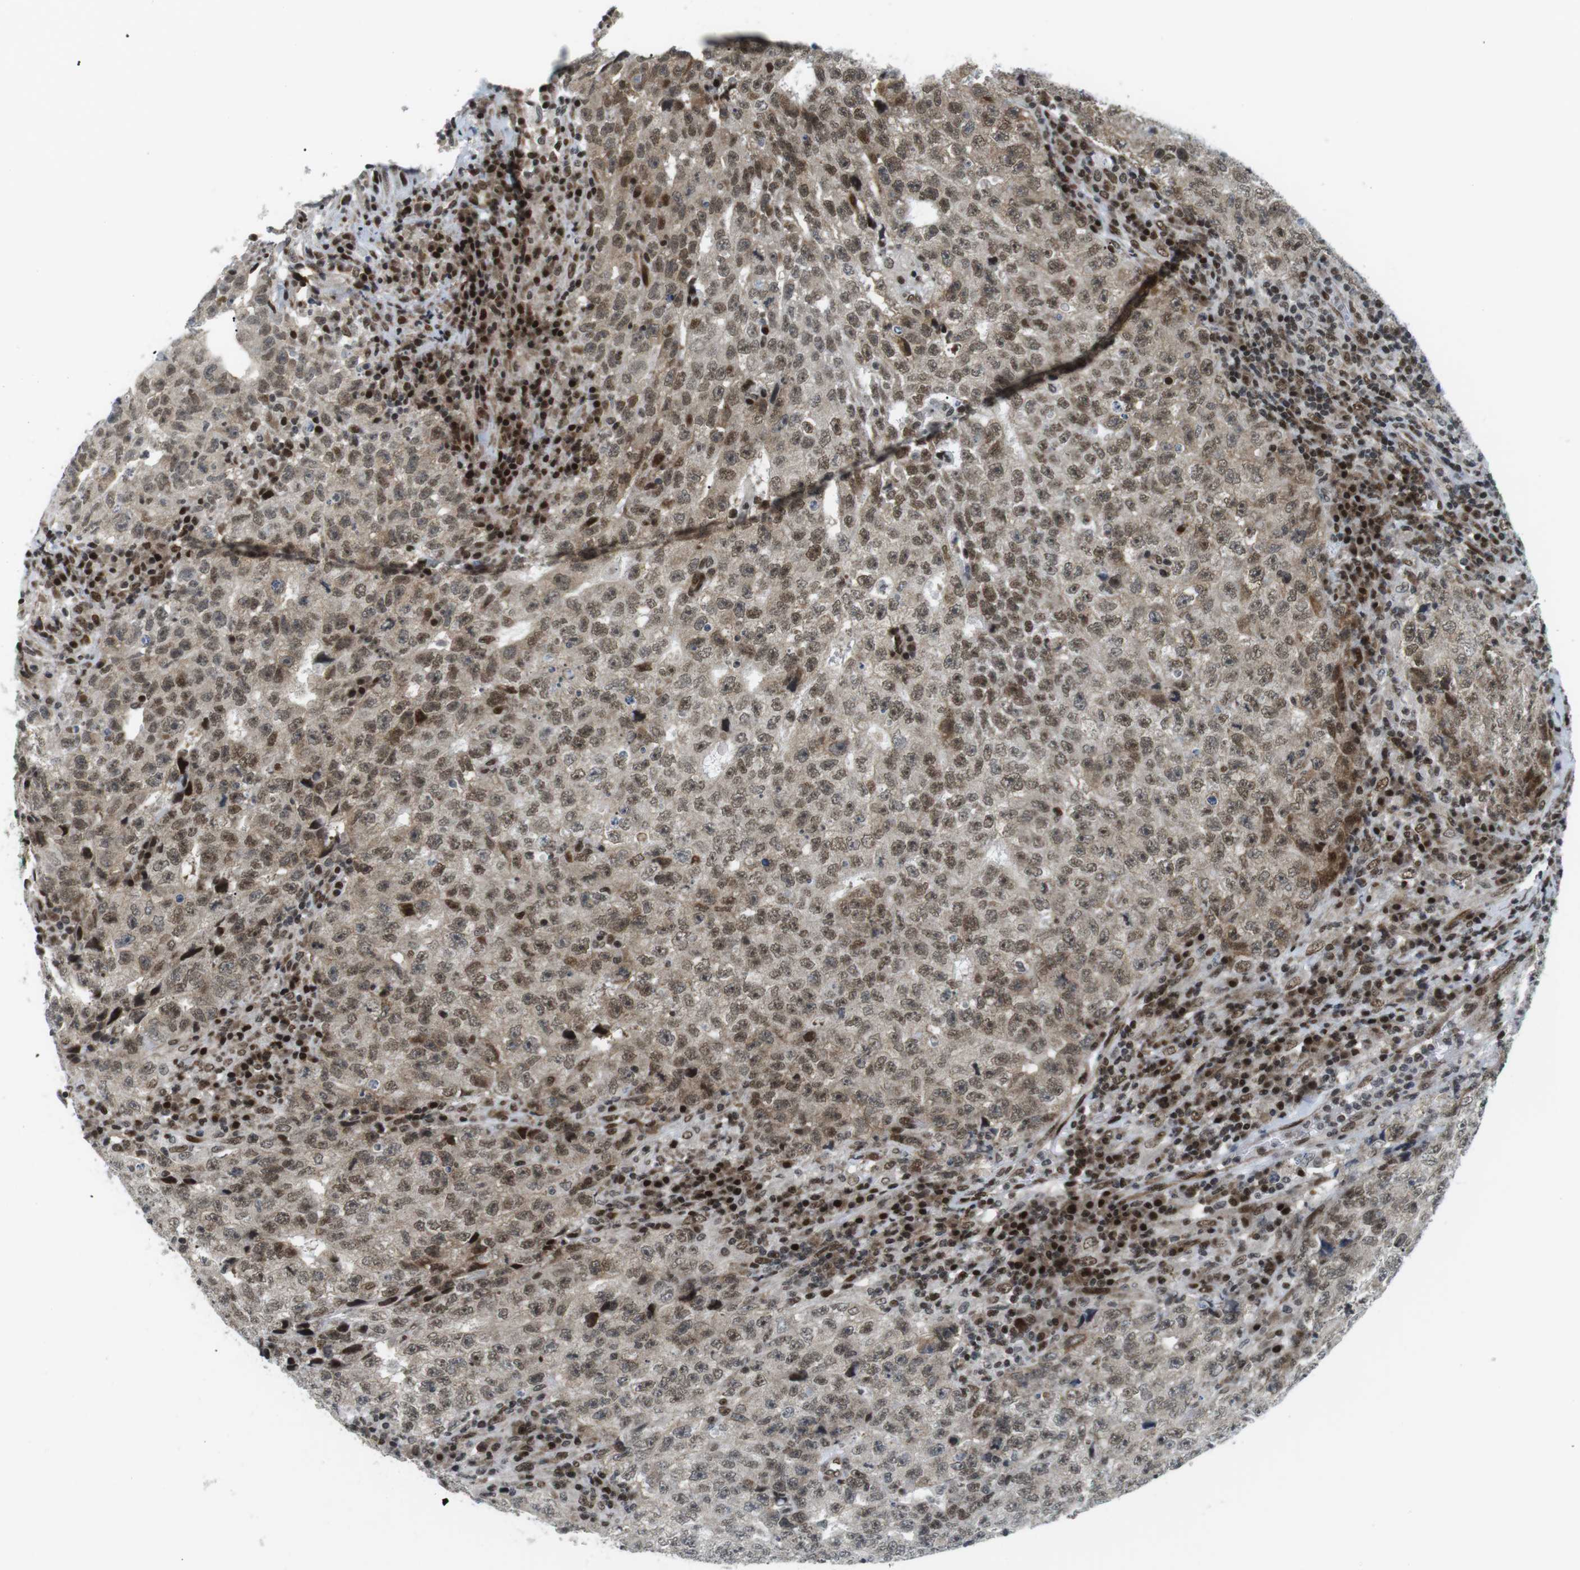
{"staining": {"intensity": "moderate", "quantity": ">75%", "location": "cytoplasmic/membranous,nuclear"}, "tissue": "testis cancer", "cell_type": "Tumor cells", "image_type": "cancer", "snomed": [{"axis": "morphology", "description": "Necrosis, NOS"}, {"axis": "morphology", "description": "Carcinoma, Embryonal, NOS"}, {"axis": "topography", "description": "Testis"}], "caption": "Embryonal carcinoma (testis) was stained to show a protein in brown. There is medium levels of moderate cytoplasmic/membranous and nuclear expression in about >75% of tumor cells.", "gene": "CDC27", "patient": {"sex": "male", "age": 19}}